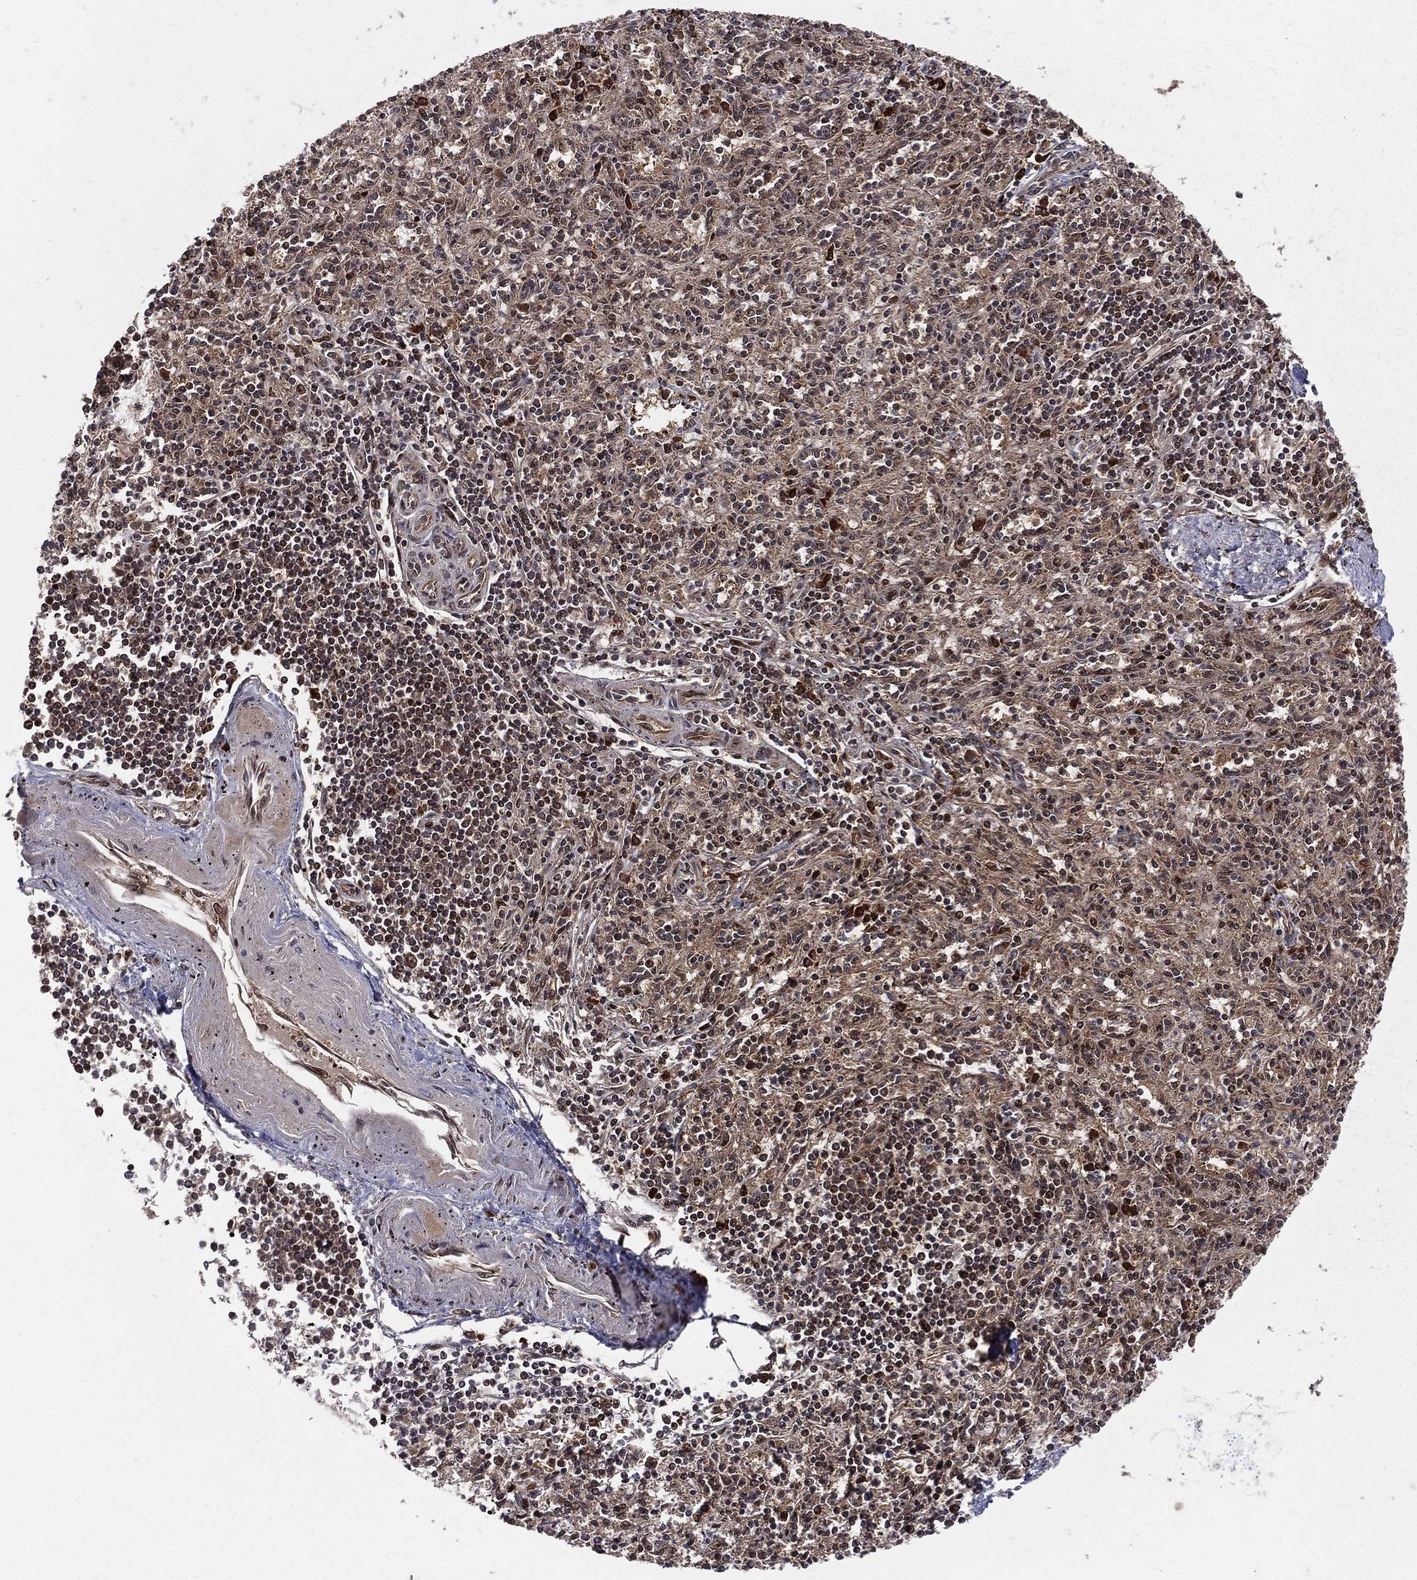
{"staining": {"intensity": "strong", "quantity": "<25%", "location": "nuclear"}, "tissue": "spleen", "cell_type": "Cells in red pulp", "image_type": "normal", "snomed": [{"axis": "morphology", "description": "Normal tissue, NOS"}, {"axis": "topography", "description": "Spleen"}], "caption": "A histopathology image of human spleen stained for a protein demonstrates strong nuclear brown staining in cells in red pulp. Using DAB (3,3'-diaminobenzidine) (brown) and hematoxylin (blue) stains, captured at high magnification using brightfield microscopy.", "gene": "MDM2", "patient": {"sex": "male", "age": 69}}